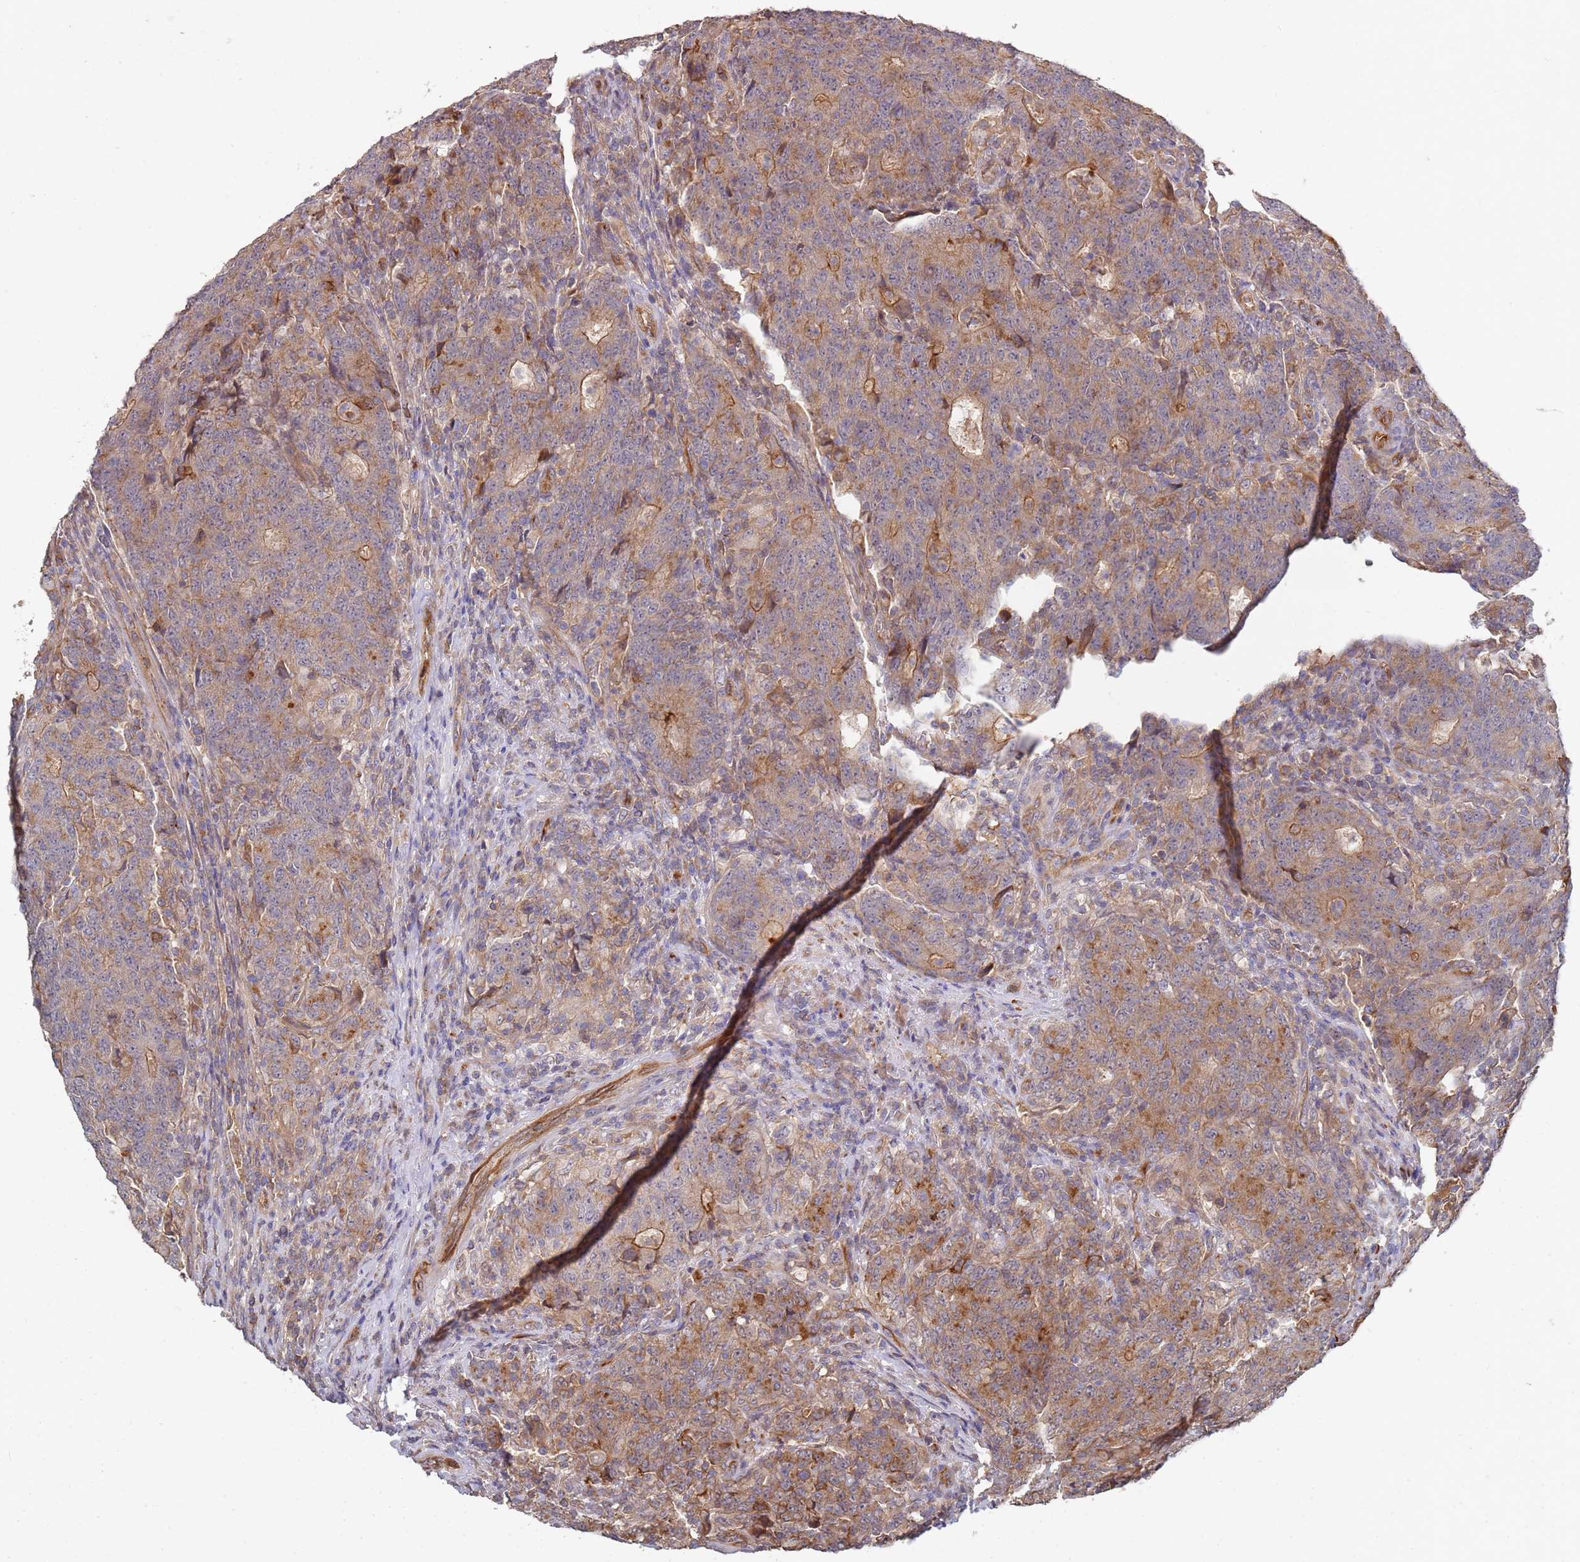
{"staining": {"intensity": "moderate", "quantity": ">75%", "location": "cytoplasmic/membranous"}, "tissue": "colorectal cancer", "cell_type": "Tumor cells", "image_type": "cancer", "snomed": [{"axis": "morphology", "description": "Adenocarcinoma, NOS"}, {"axis": "topography", "description": "Colon"}], "caption": "Immunohistochemical staining of human colorectal cancer exhibits moderate cytoplasmic/membranous protein expression in approximately >75% of tumor cells.", "gene": "ABCB6", "patient": {"sex": "female", "age": 75}}